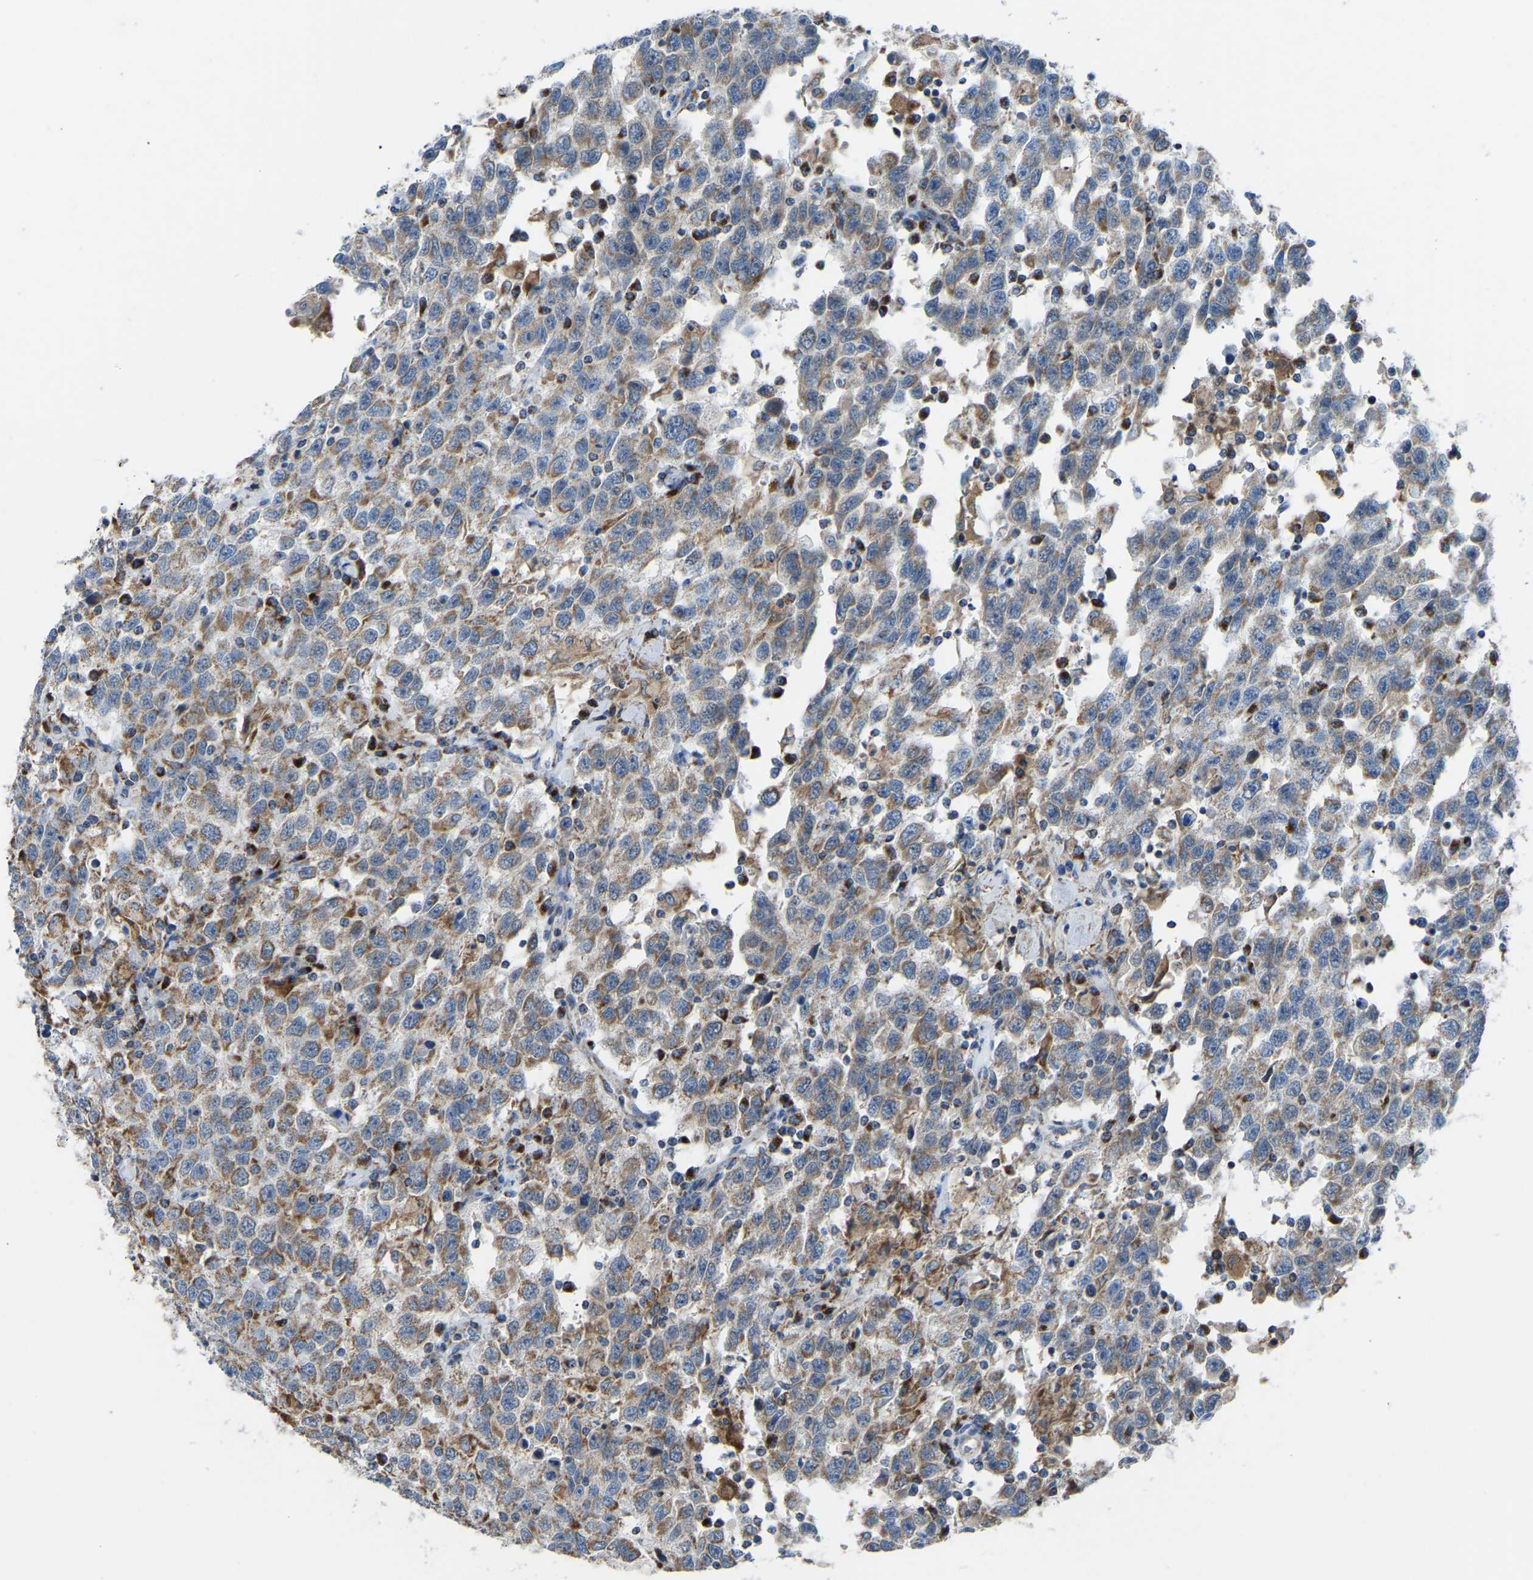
{"staining": {"intensity": "moderate", "quantity": ">75%", "location": "cytoplasmic/membranous"}, "tissue": "testis cancer", "cell_type": "Tumor cells", "image_type": "cancer", "snomed": [{"axis": "morphology", "description": "Seminoma, NOS"}, {"axis": "topography", "description": "Testis"}], "caption": "Testis cancer stained for a protein displays moderate cytoplasmic/membranous positivity in tumor cells. Using DAB (3,3'-diaminobenzidine) (brown) and hematoxylin (blue) stains, captured at high magnification using brightfield microscopy.", "gene": "ETFB", "patient": {"sex": "male", "age": 41}}